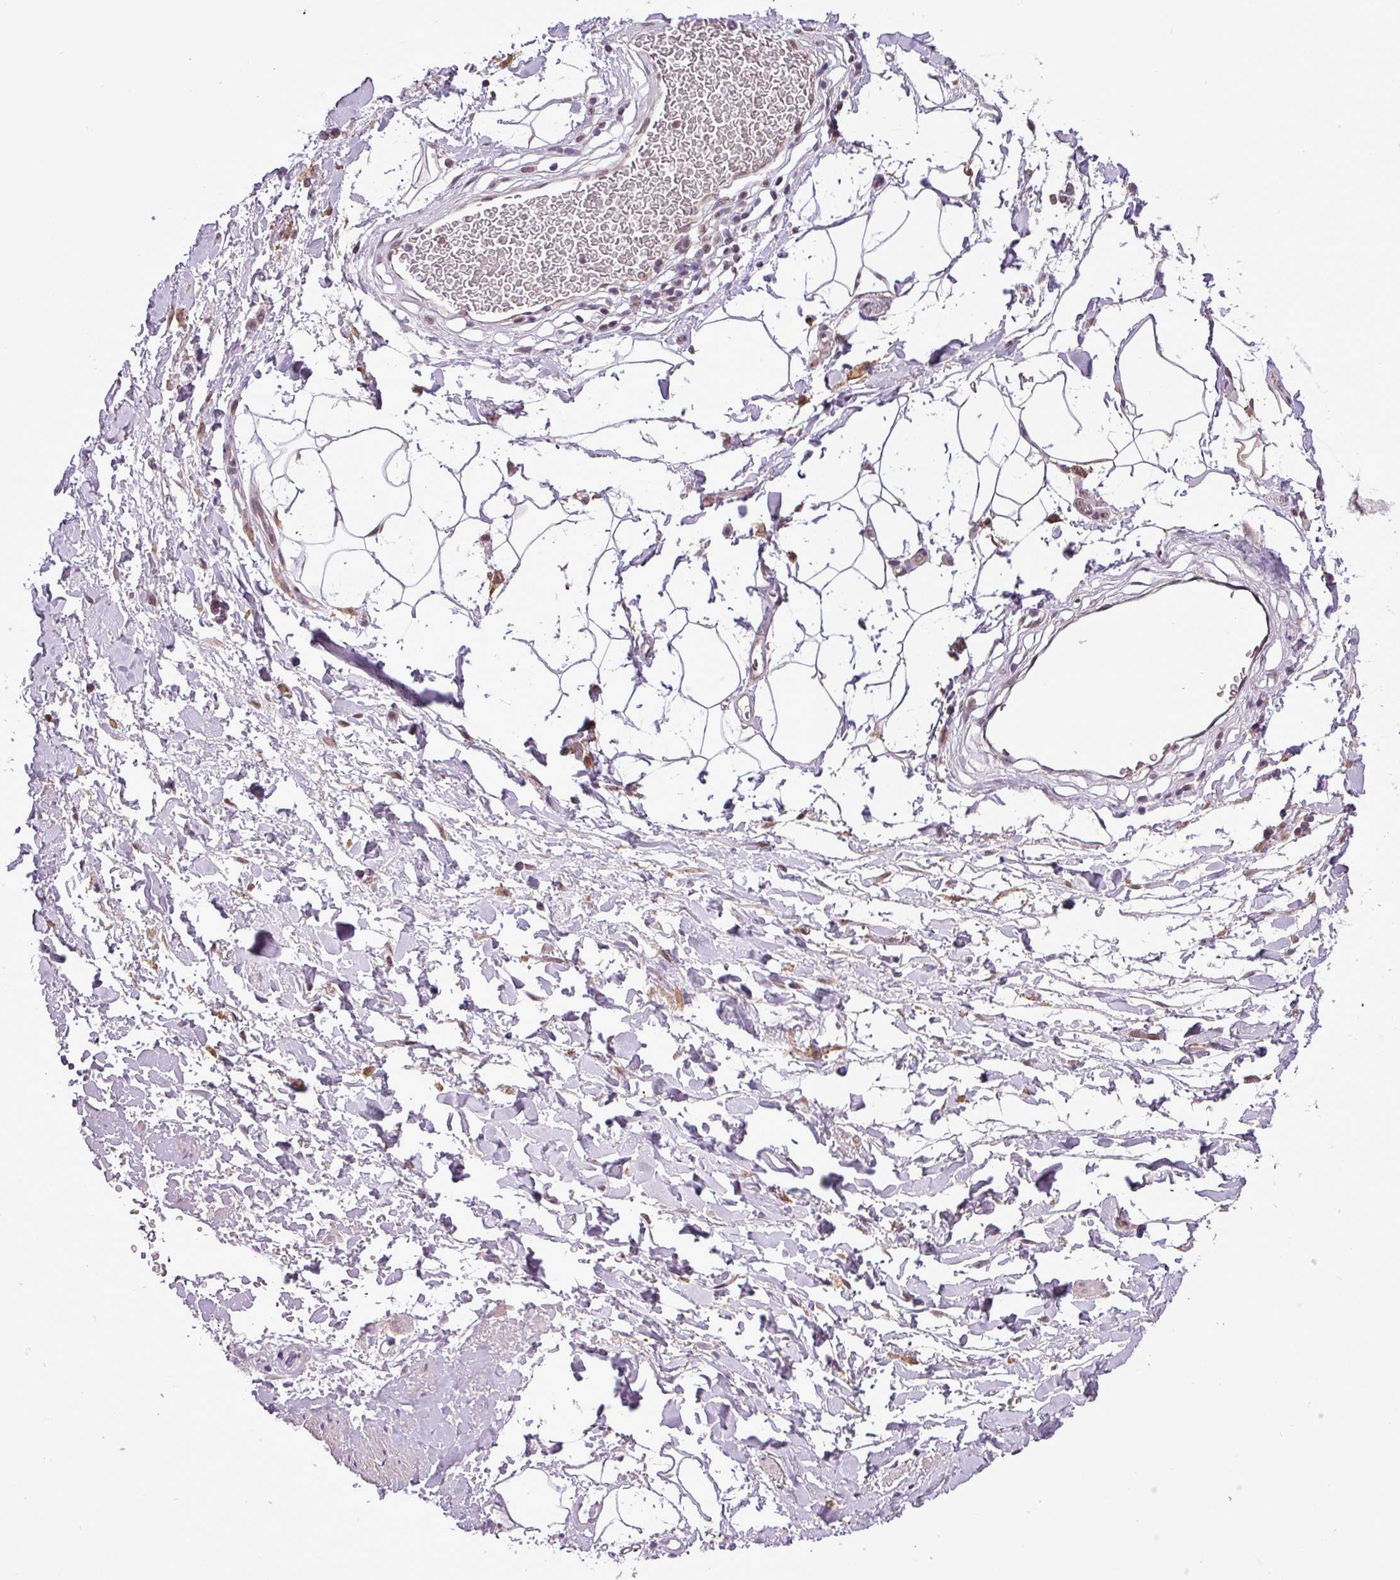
{"staining": {"intensity": "negative", "quantity": "none", "location": "none"}, "tissue": "adipose tissue", "cell_type": "Adipocytes", "image_type": "normal", "snomed": [{"axis": "morphology", "description": "Normal tissue, NOS"}, {"axis": "morphology", "description": "Adenocarcinoma, NOS"}, {"axis": "topography", "description": "Rectum"}, {"axis": "topography", "description": "Vagina"}, {"axis": "topography", "description": "Peripheral nerve tissue"}], "caption": "A high-resolution image shows IHC staining of unremarkable adipose tissue, which exhibits no significant positivity in adipocytes.", "gene": "MFHAS1", "patient": {"sex": "female", "age": 71}}